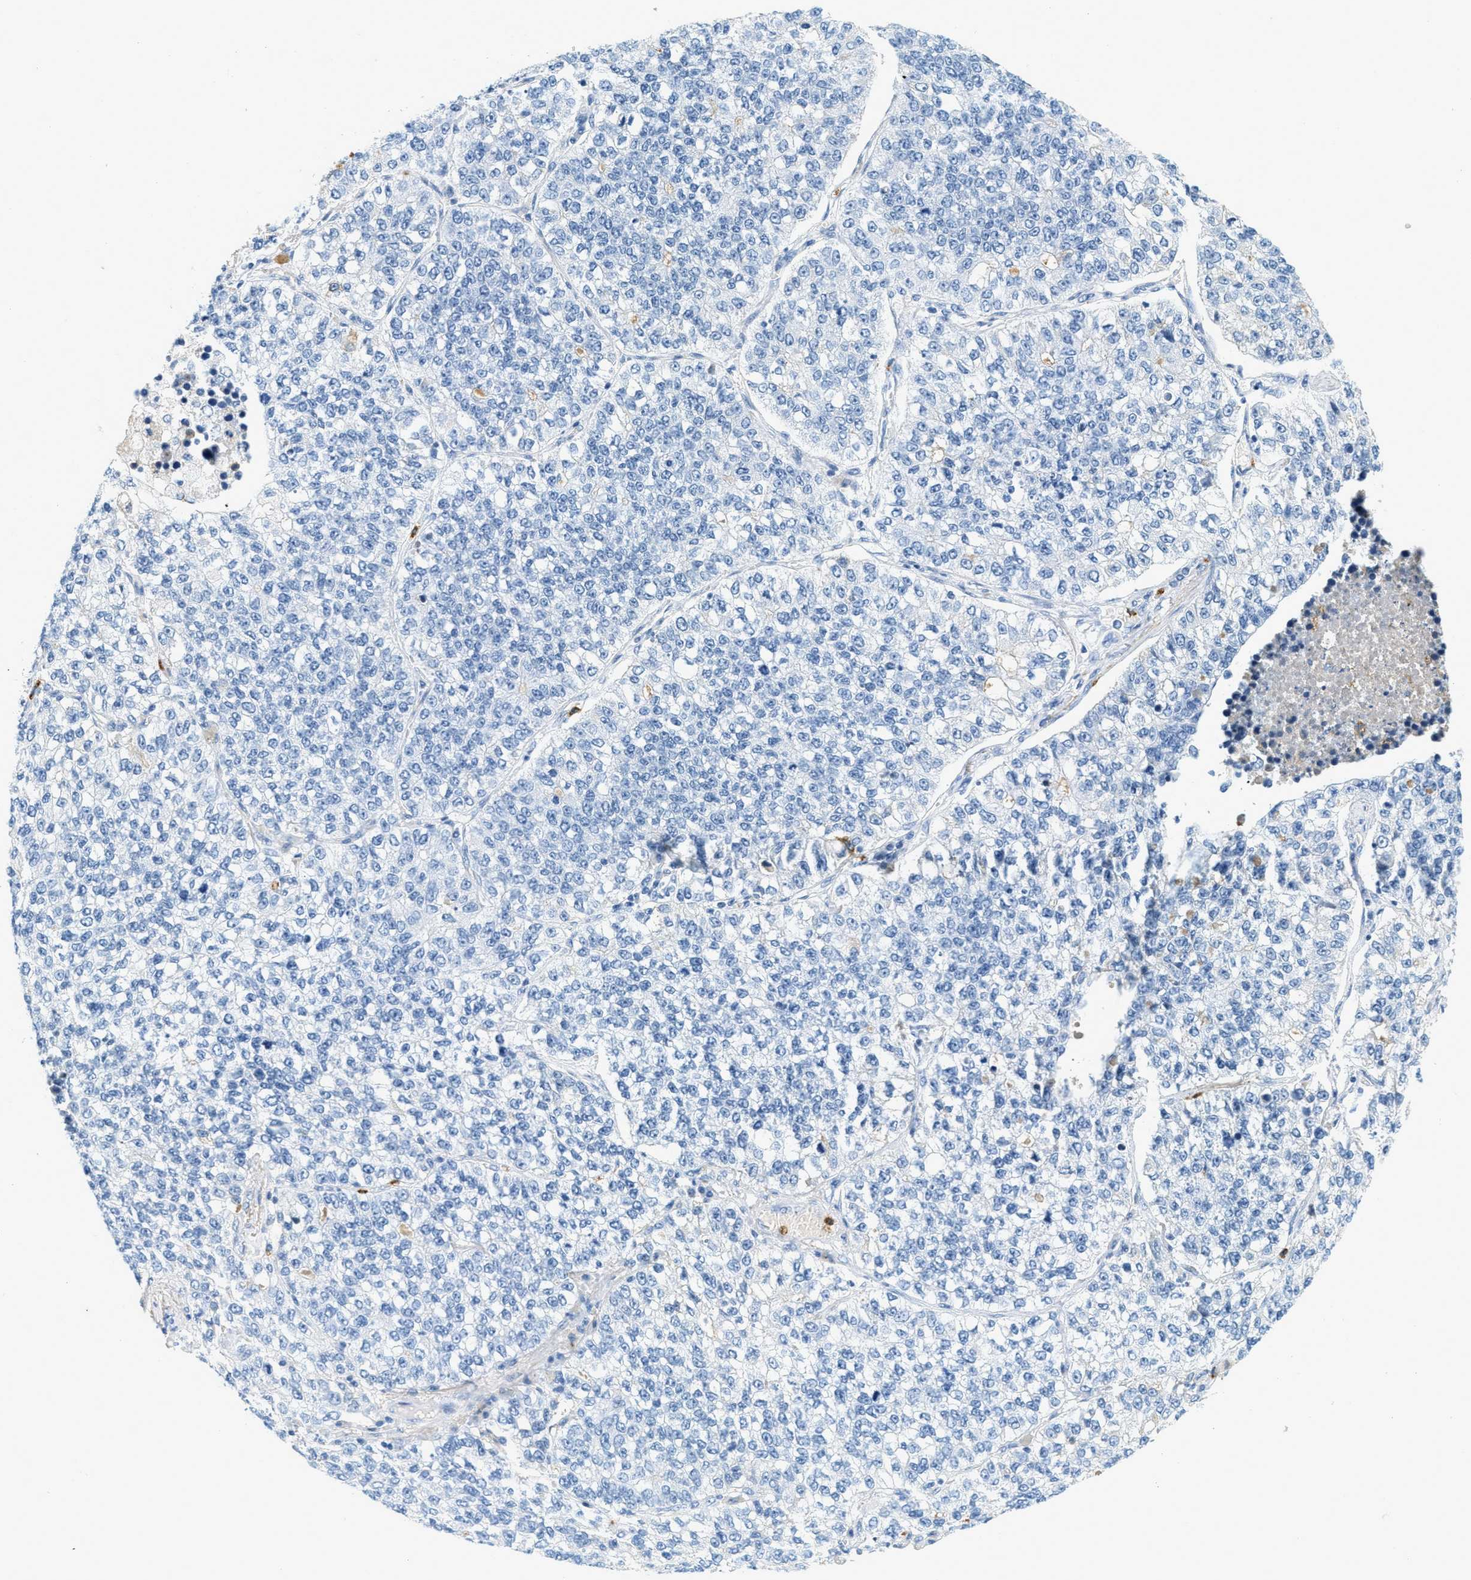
{"staining": {"intensity": "negative", "quantity": "none", "location": "none"}, "tissue": "lung cancer", "cell_type": "Tumor cells", "image_type": "cancer", "snomed": [{"axis": "morphology", "description": "Adenocarcinoma, NOS"}, {"axis": "topography", "description": "Lung"}], "caption": "This is an IHC histopathology image of lung cancer. There is no staining in tumor cells.", "gene": "LCN2", "patient": {"sex": "male", "age": 49}}